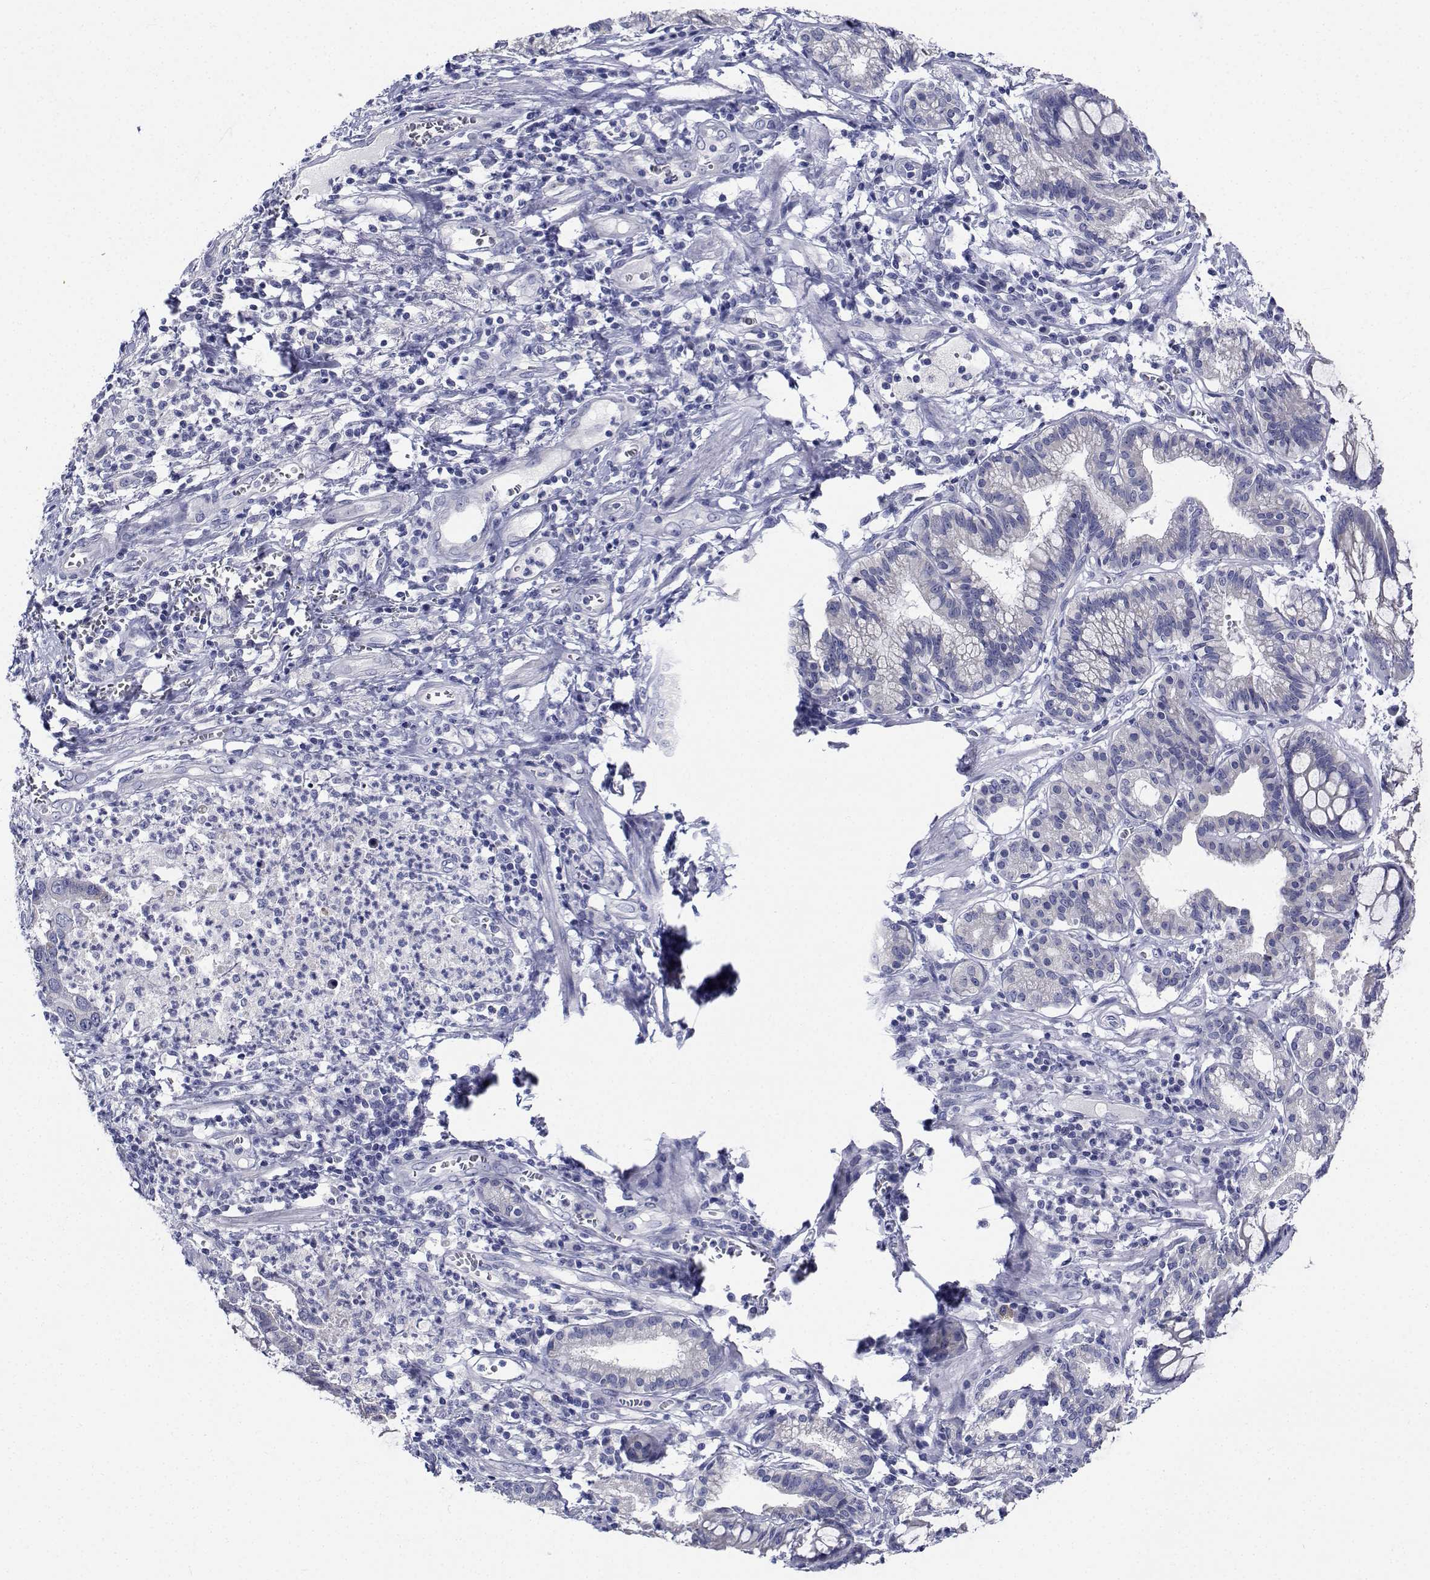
{"staining": {"intensity": "negative", "quantity": "none", "location": "none"}, "tissue": "stomach cancer", "cell_type": "Tumor cells", "image_type": "cancer", "snomed": [{"axis": "morphology", "description": "Normal tissue, NOS"}, {"axis": "morphology", "description": "Adenocarcinoma, NOS"}, {"axis": "topography", "description": "Esophagus"}, {"axis": "topography", "description": "Stomach, upper"}], "caption": "Tumor cells show no significant protein staining in adenocarcinoma (stomach).", "gene": "CDHR3", "patient": {"sex": "male", "age": 74}}